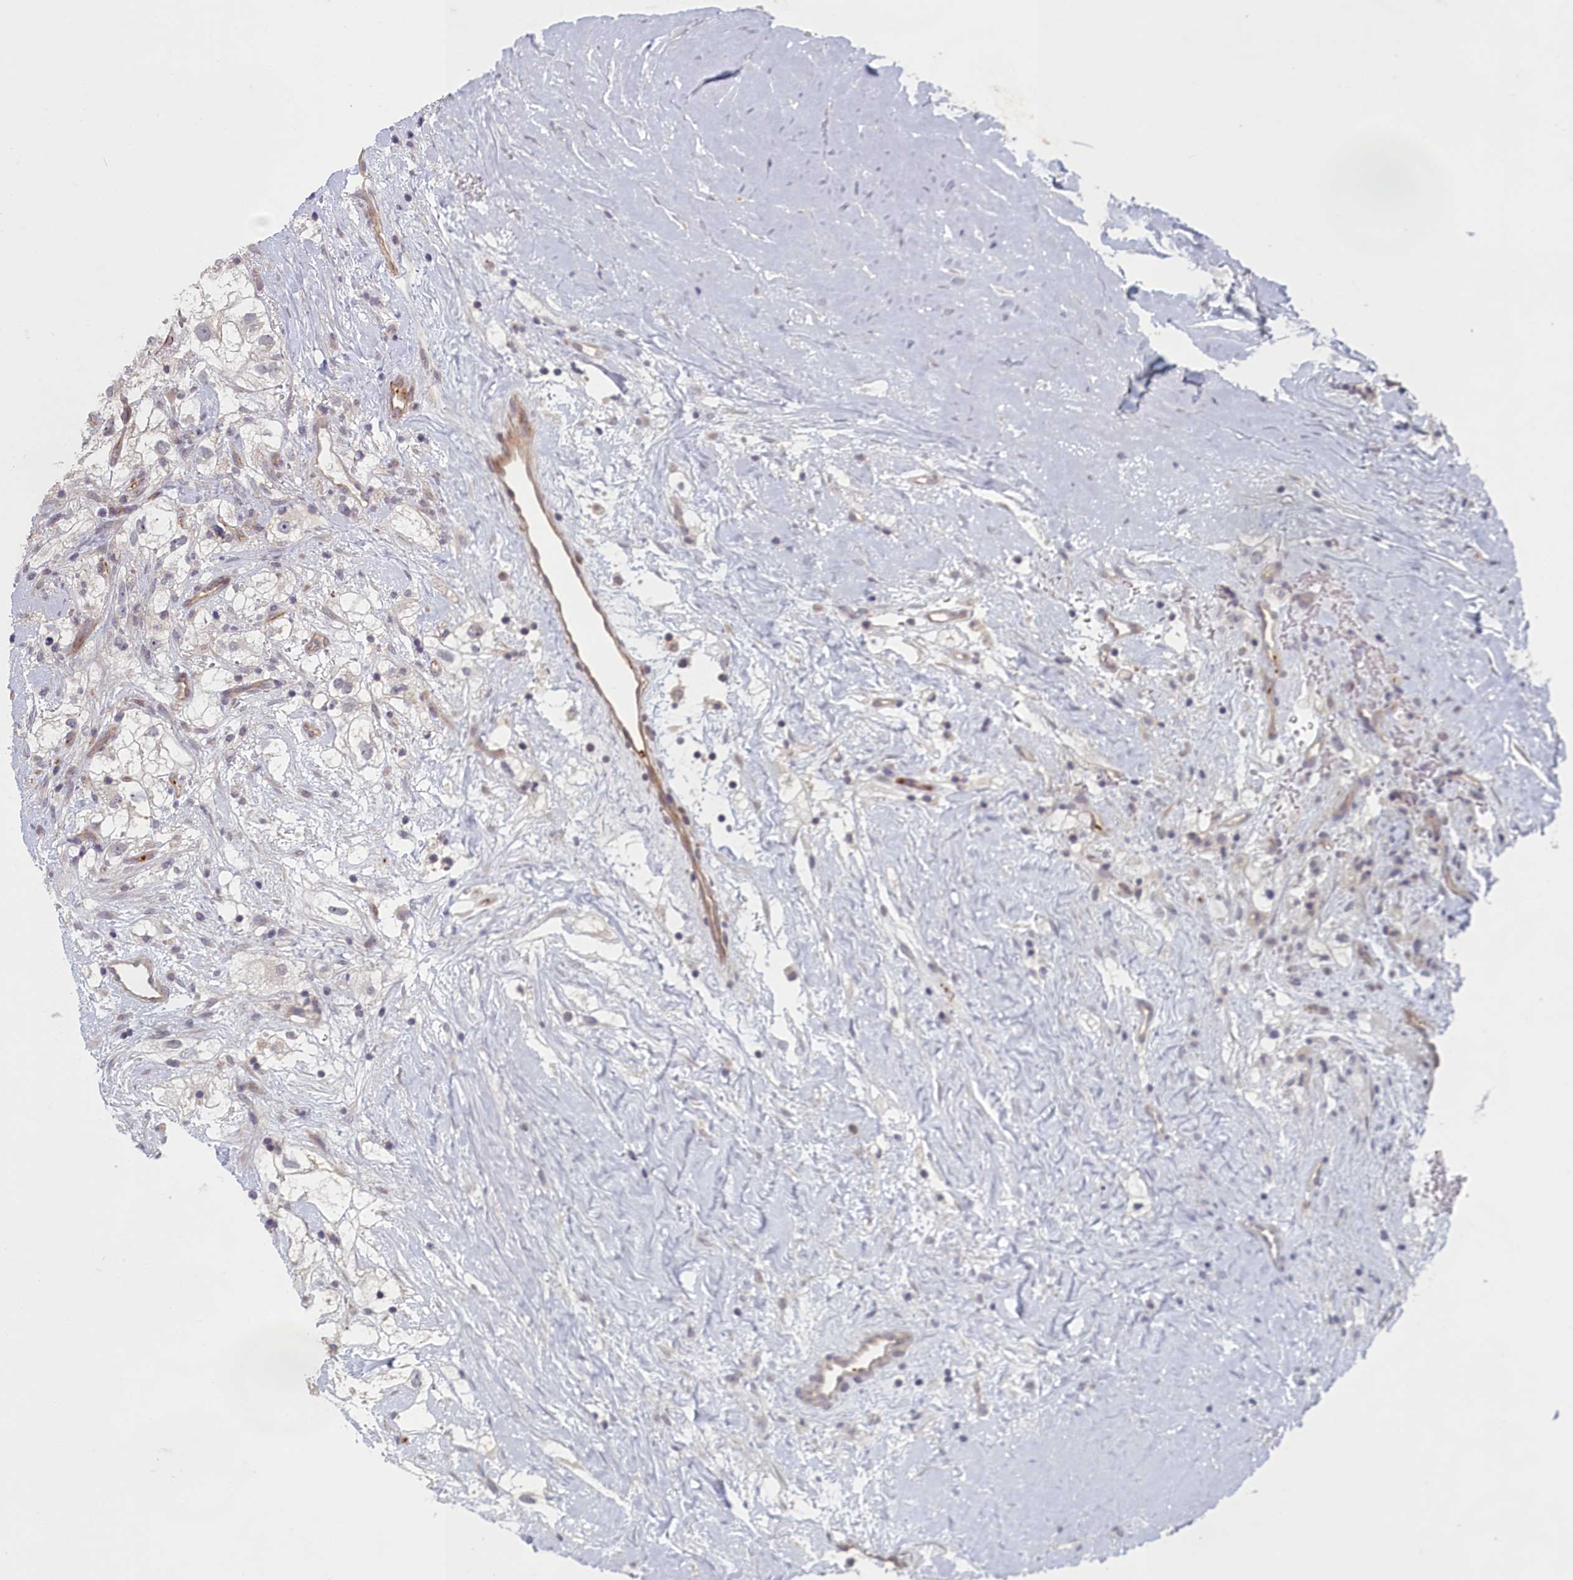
{"staining": {"intensity": "weak", "quantity": "<25%", "location": "cytoplasmic/membranous"}, "tissue": "renal cancer", "cell_type": "Tumor cells", "image_type": "cancer", "snomed": [{"axis": "morphology", "description": "Adenocarcinoma, NOS"}, {"axis": "topography", "description": "Kidney"}], "caption": "The histopathology image displays no staining of tumor cells in renal adenocarcinoma.", "gene": "TSPYL4", "patient": {"sex": "male", "age": 59}}